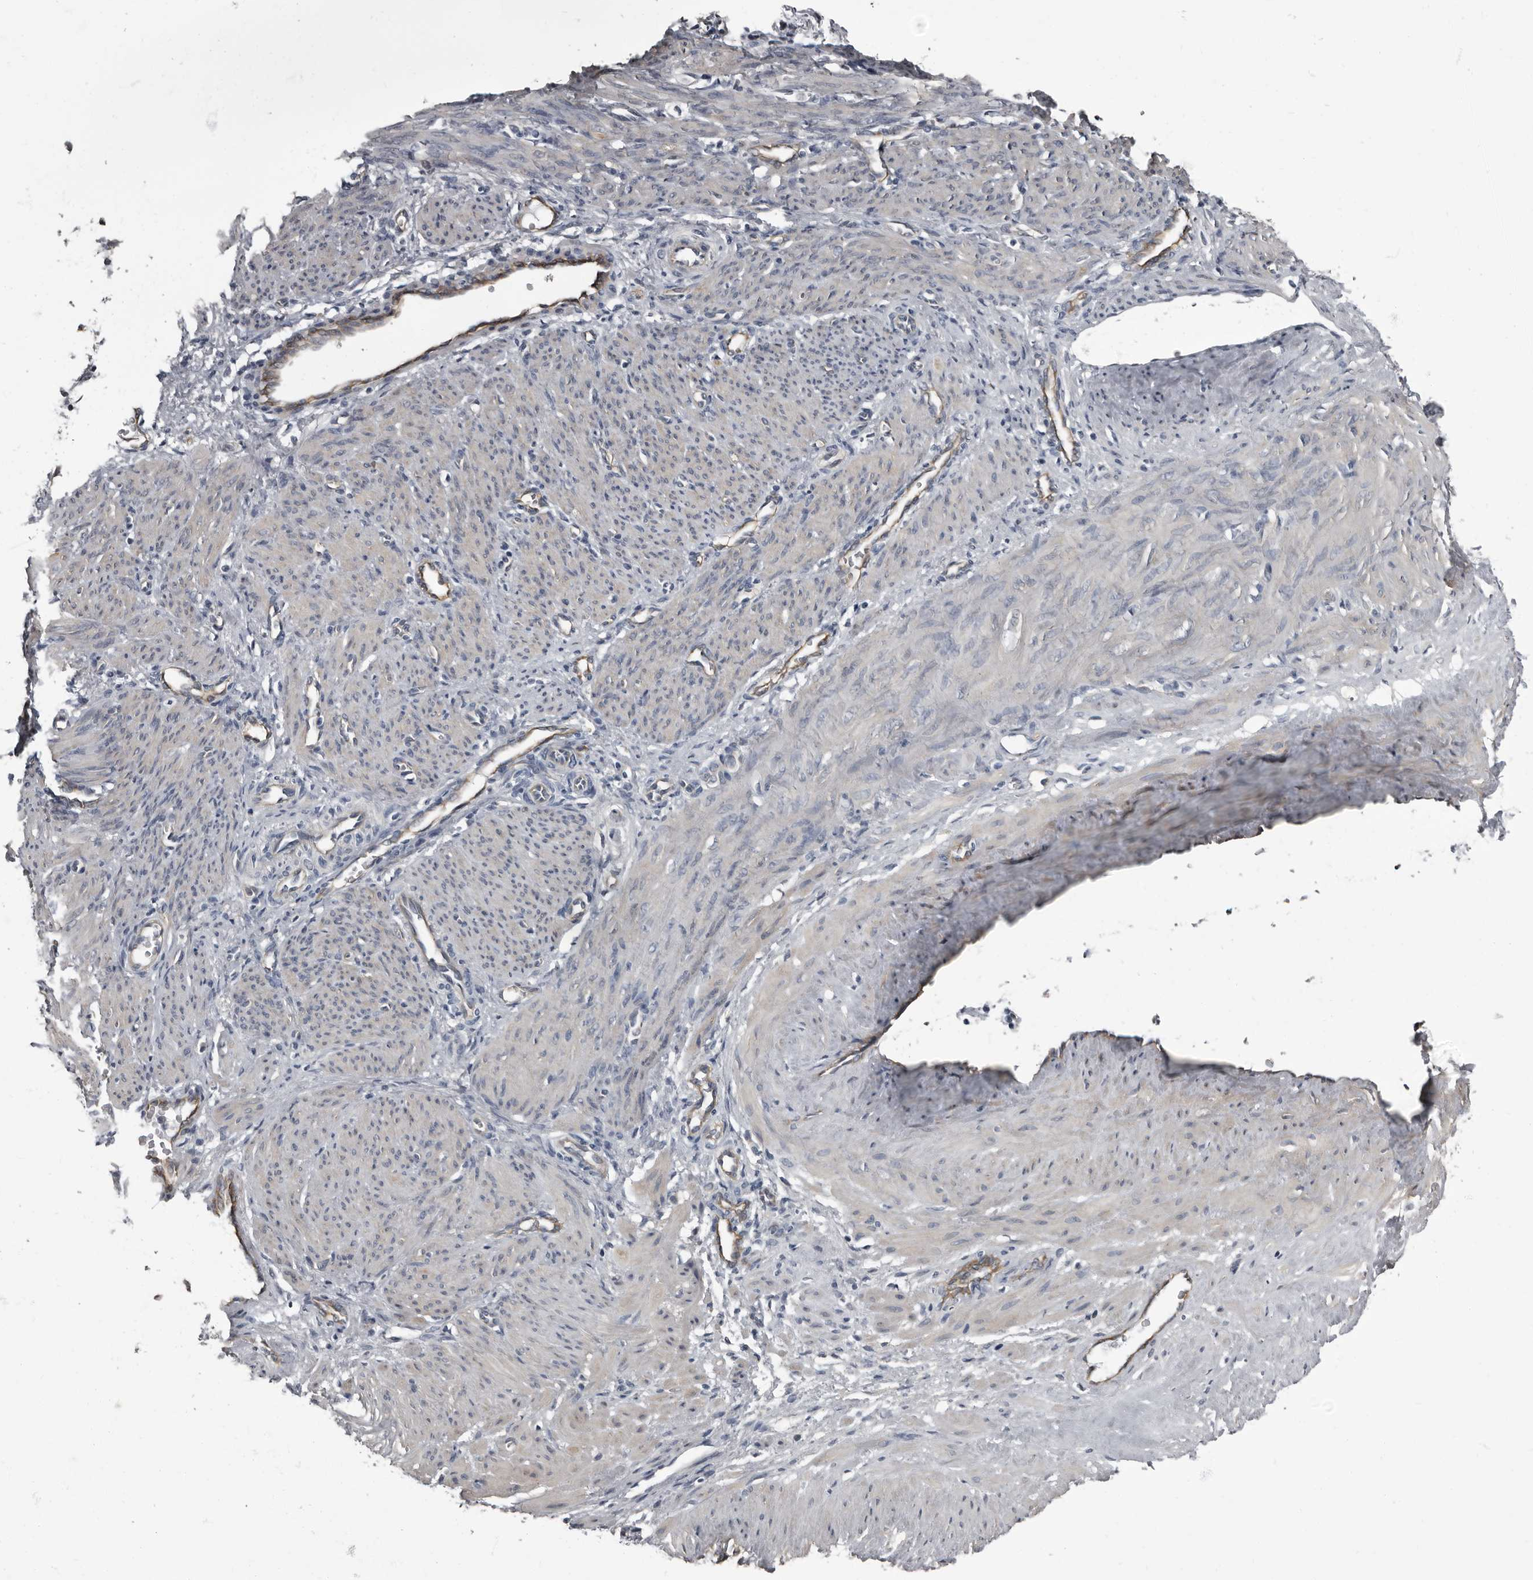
{"staining": {"intensity": "negative", "quantity": "none", "location": "none"}, "tissue": "smooth muscle", "cell_type": "Smooth muscle cells", "image_type": "normal", "snomed": [{"axis": "morphology", "description": "Normal tissue, NOS"}, {"axis": "topography", "description": "Endometrium"}], "caption": "The histopathology image shows no significant positivity in smooth muscle cells of smooth muscle.", "gene": "TPD52L1", "patient": {"sex": "female", "age": 33}}